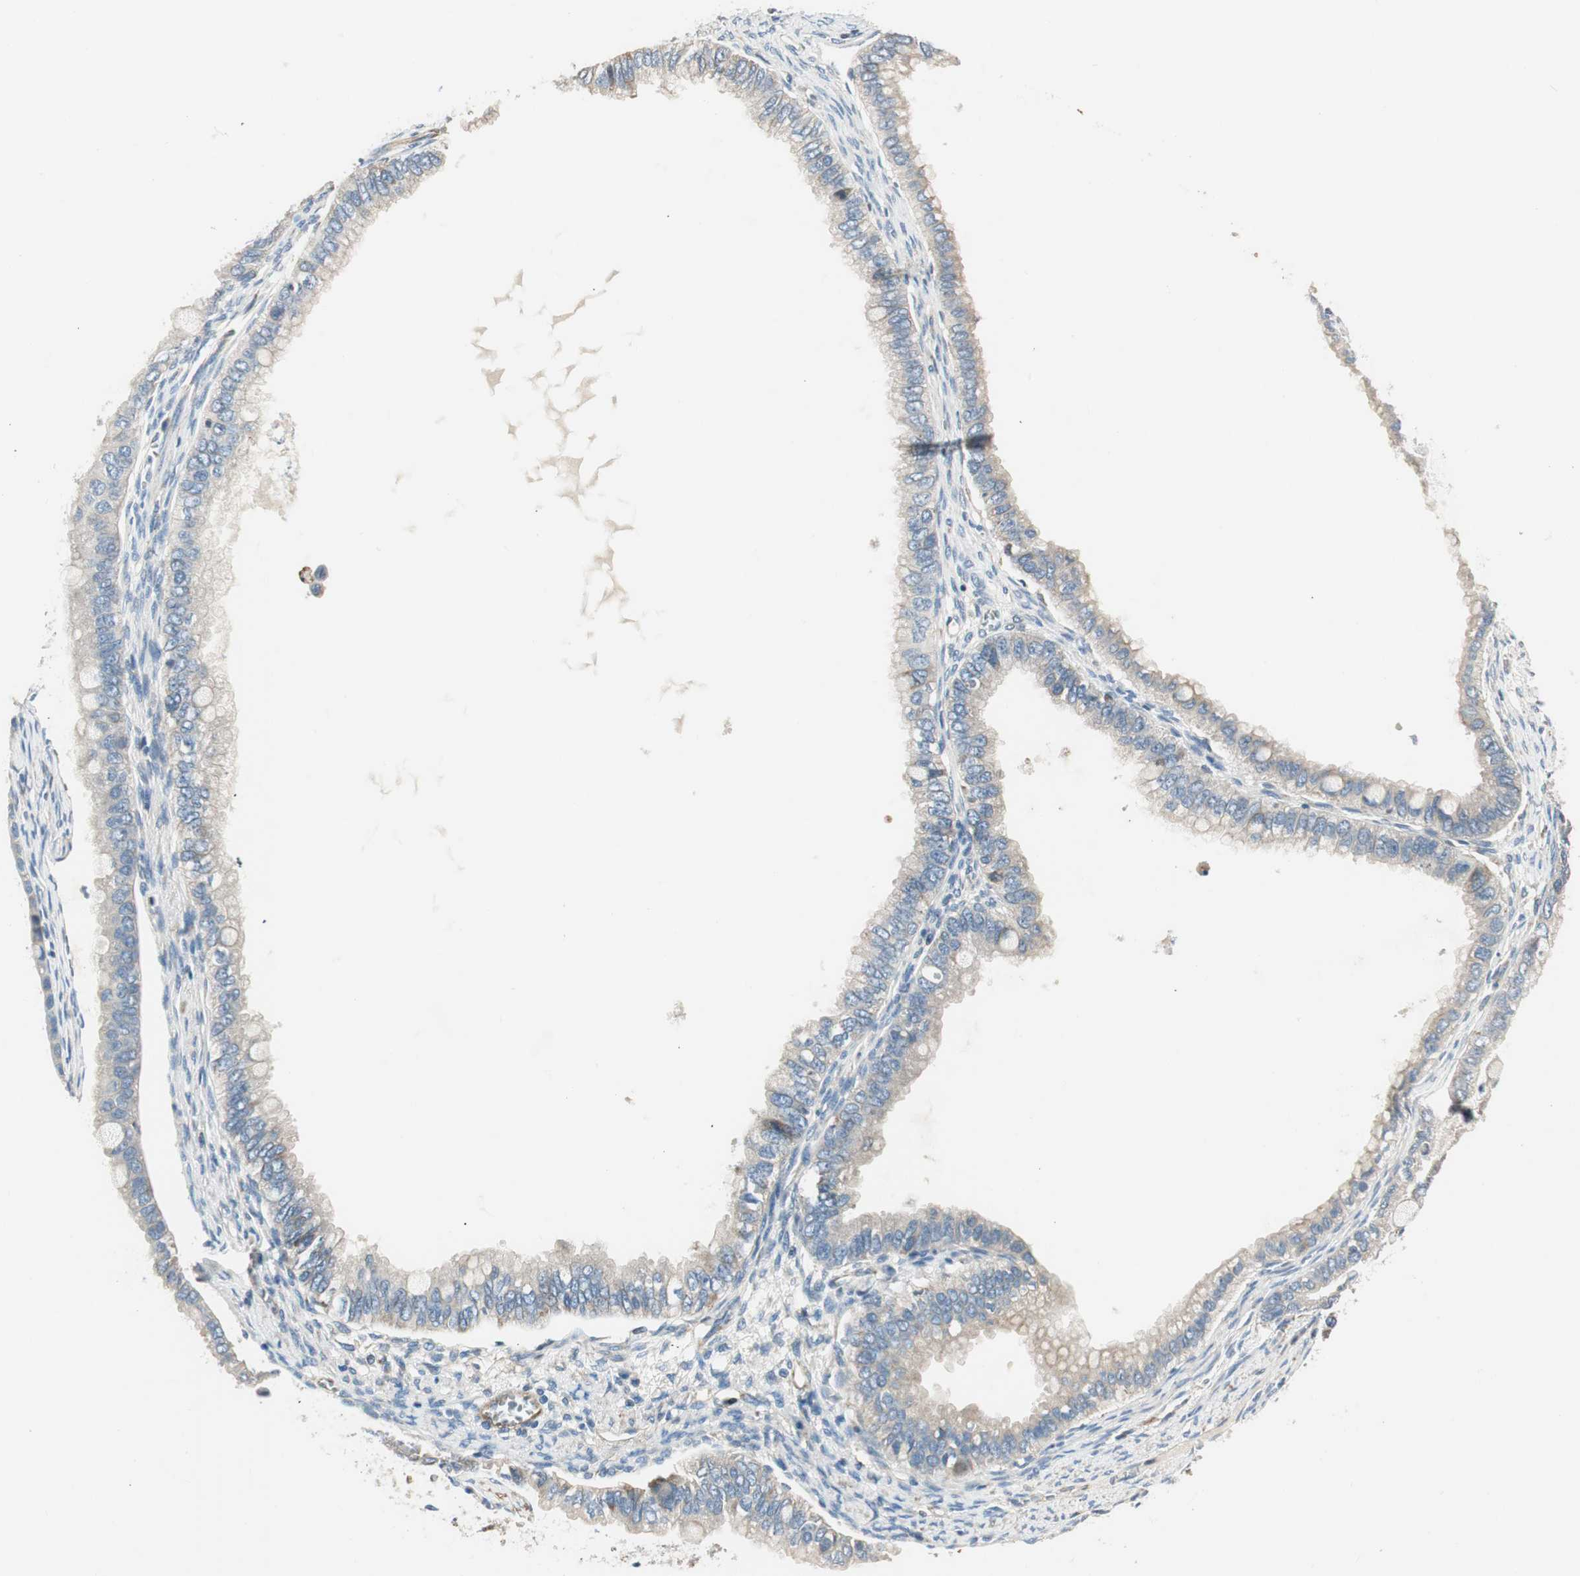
{"staining": {"intensity": "weak", "quantity": "25%-75%", "location": "cytoplasmic/membranous"}, "tissue": "ovarian cancer", "cell_type": "Tumor cells", "image_type": "cancer", "snomed": [{"axis": "morphology", "description": "Cystadenocarcinoma, mucinous, NOS"}, {"axis": "topography", "description": "Ovary"}], "caption": "The immunohistochemical stain shows weak cytoplasmic/membranous staining in tumor cells of ovarian mucinous cystadenocarcinoma tissue.", "gene": "RORB", "patient": {"sex": "female", "age": 80}}